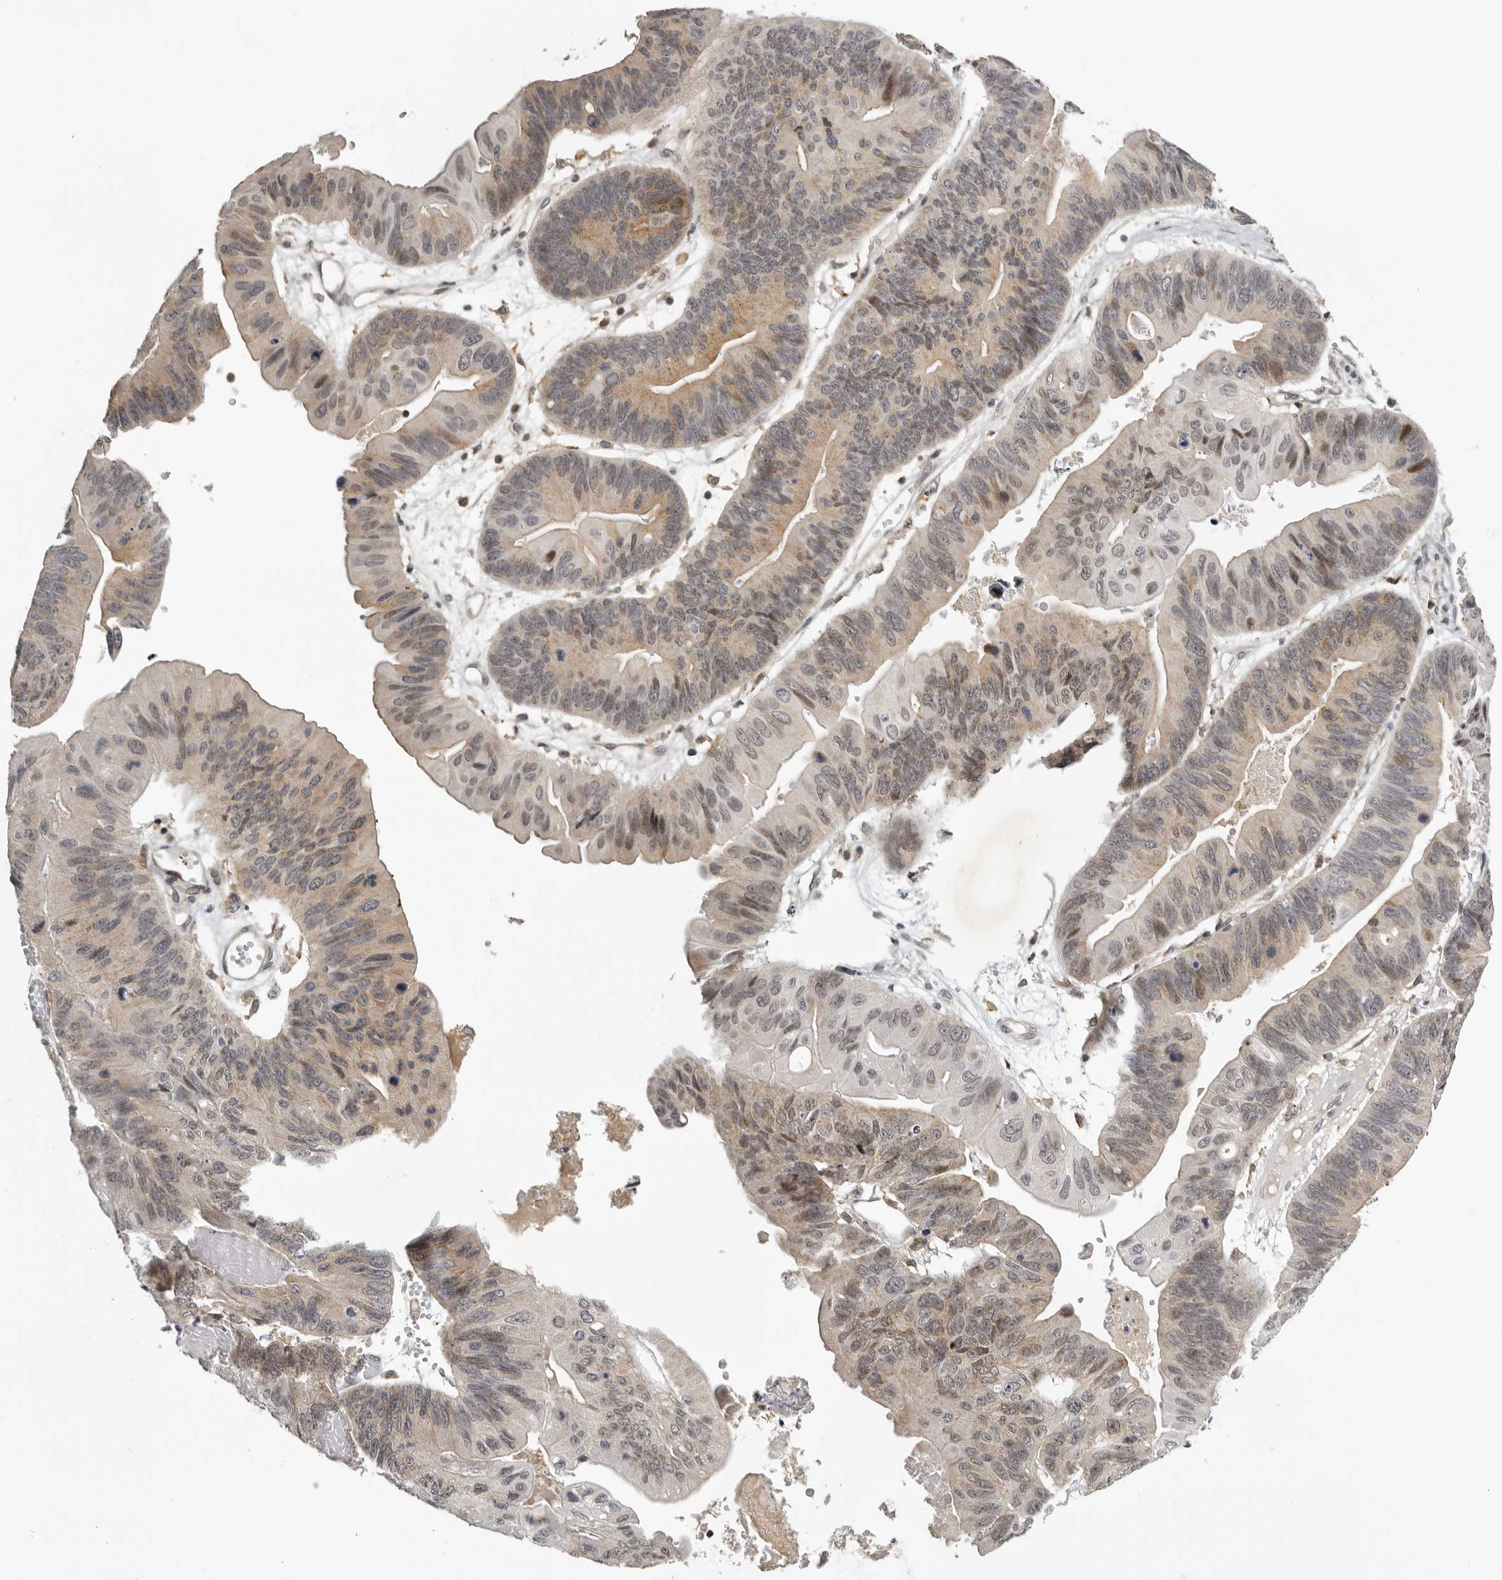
{"staining": {"intensity": "weak", "quantity": "25%-75%", "location": "cytoplasmic/membranous,nuclear"}, "tissue": "ovarian cancer", "cell_type": "Tumor cells", "image_type": "cancer", "snomed": [{"axis": "morphology", "description": "Cystadenocarcinoma, mucinous, NOS"}, {"axis": "topography", "description": "Ovary"}], "caption": "Protein expression analysis of human ovarian cancer reveals weak cytoplasmic/membranous and nuclear expression in approximately 25%-75% of tumor cells.", "gene": "KIF2B", "patient": {"sex": "female", "age": 61}}